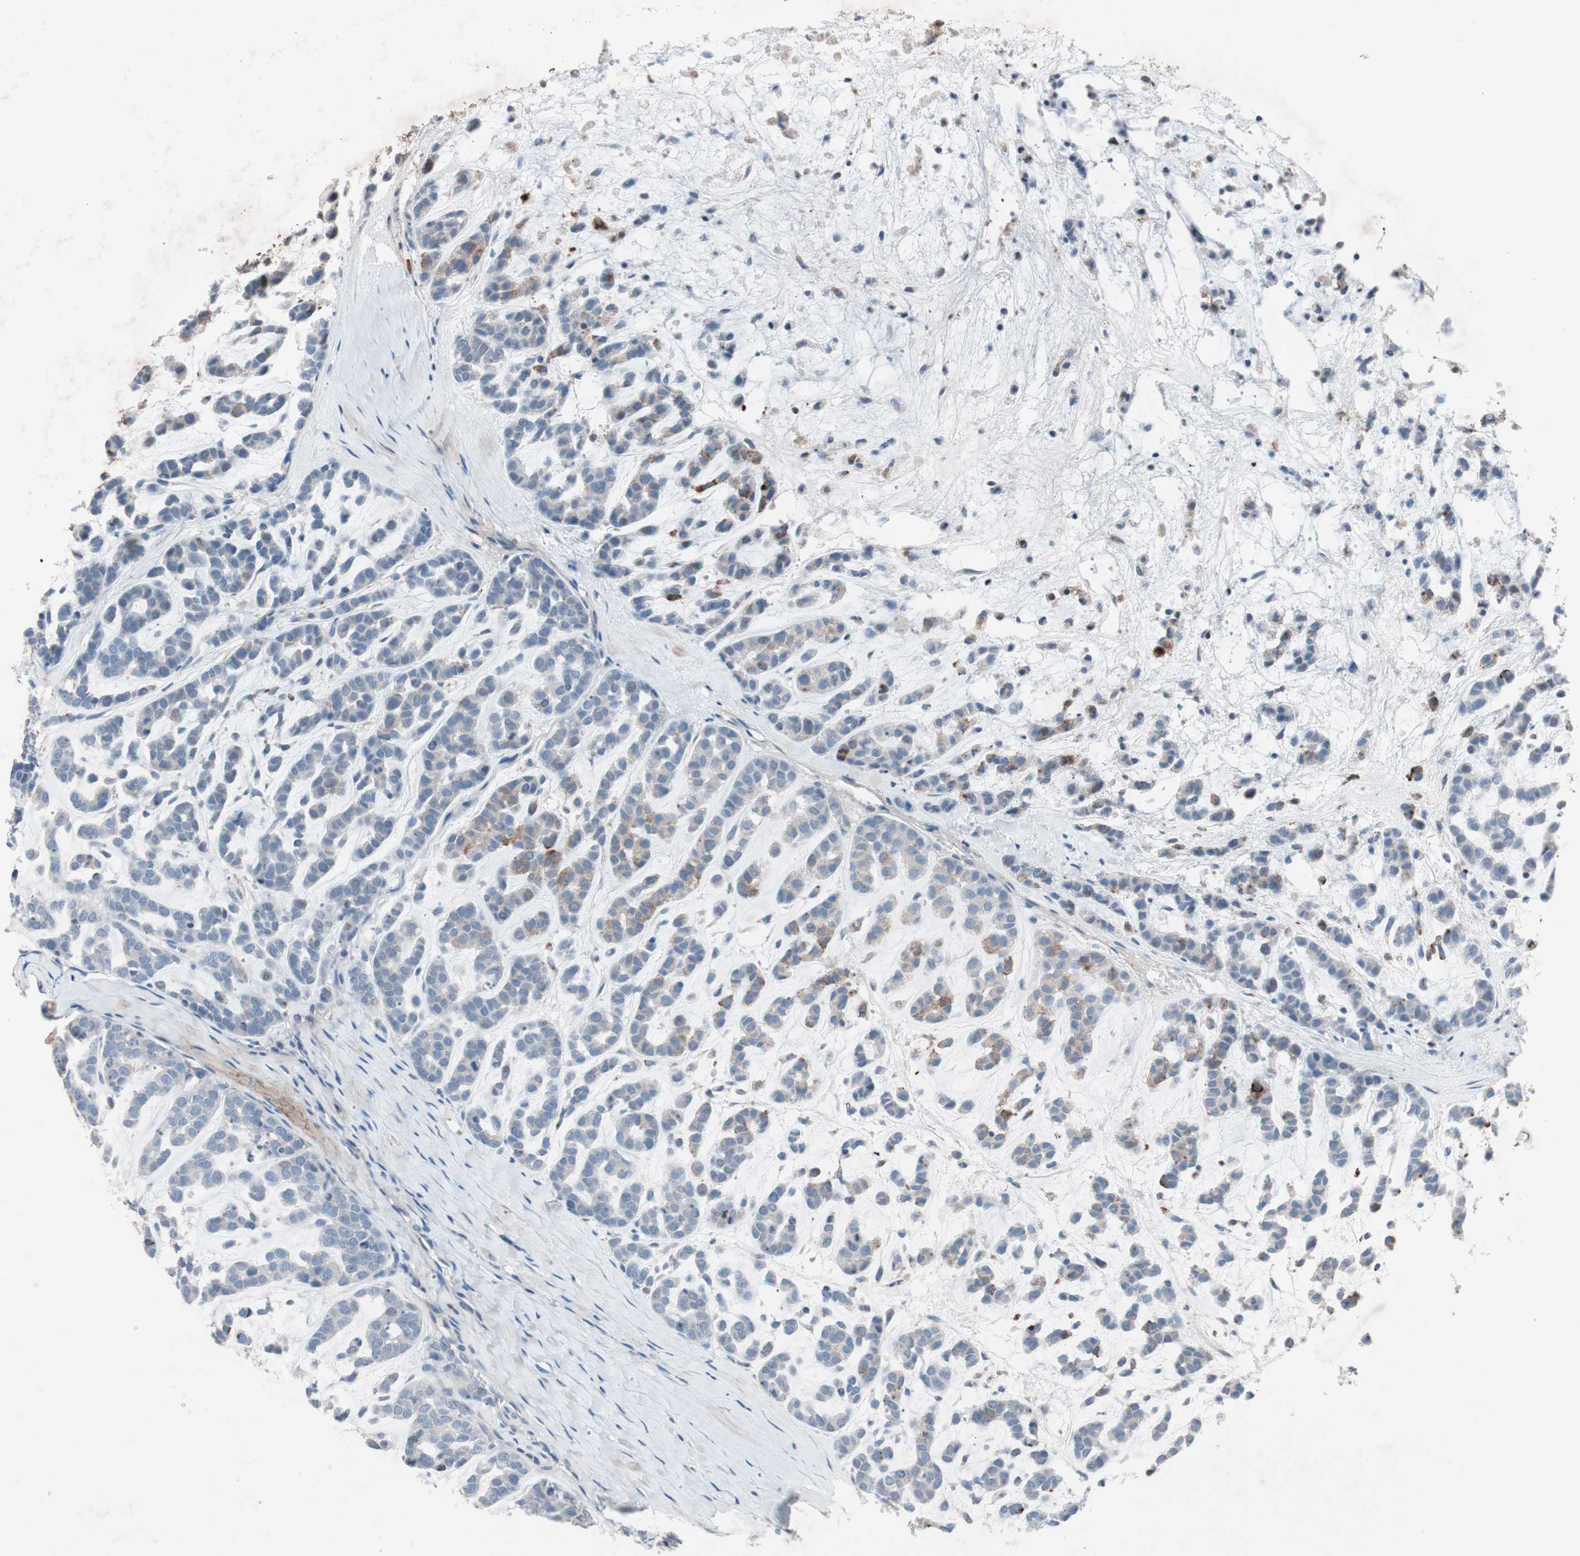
{"staining": {"intensity": "weak", "quantity": "25%-75%", "location": "cytoplasmic/membranous"}, "tissue": "head and neck cancer", "cell_type": "Tumor cells", "image_type": "cancer", "snomed": [{"axis": "morphology", "description": "Adenocarcinoma, NOS"}, {"axis": "morphology", "description": "Adenoma, NOS"}, {"axis": "topography", "description": "Head-Neck"}], "caption": "Immunohistochemical staining of head and neck cancer reveals weak cytoplasmic/membranous protein staining in about 25%-75% of tumor cells.", "gene": "GRB7", "patient": {"sex": "female", "age": 55}}